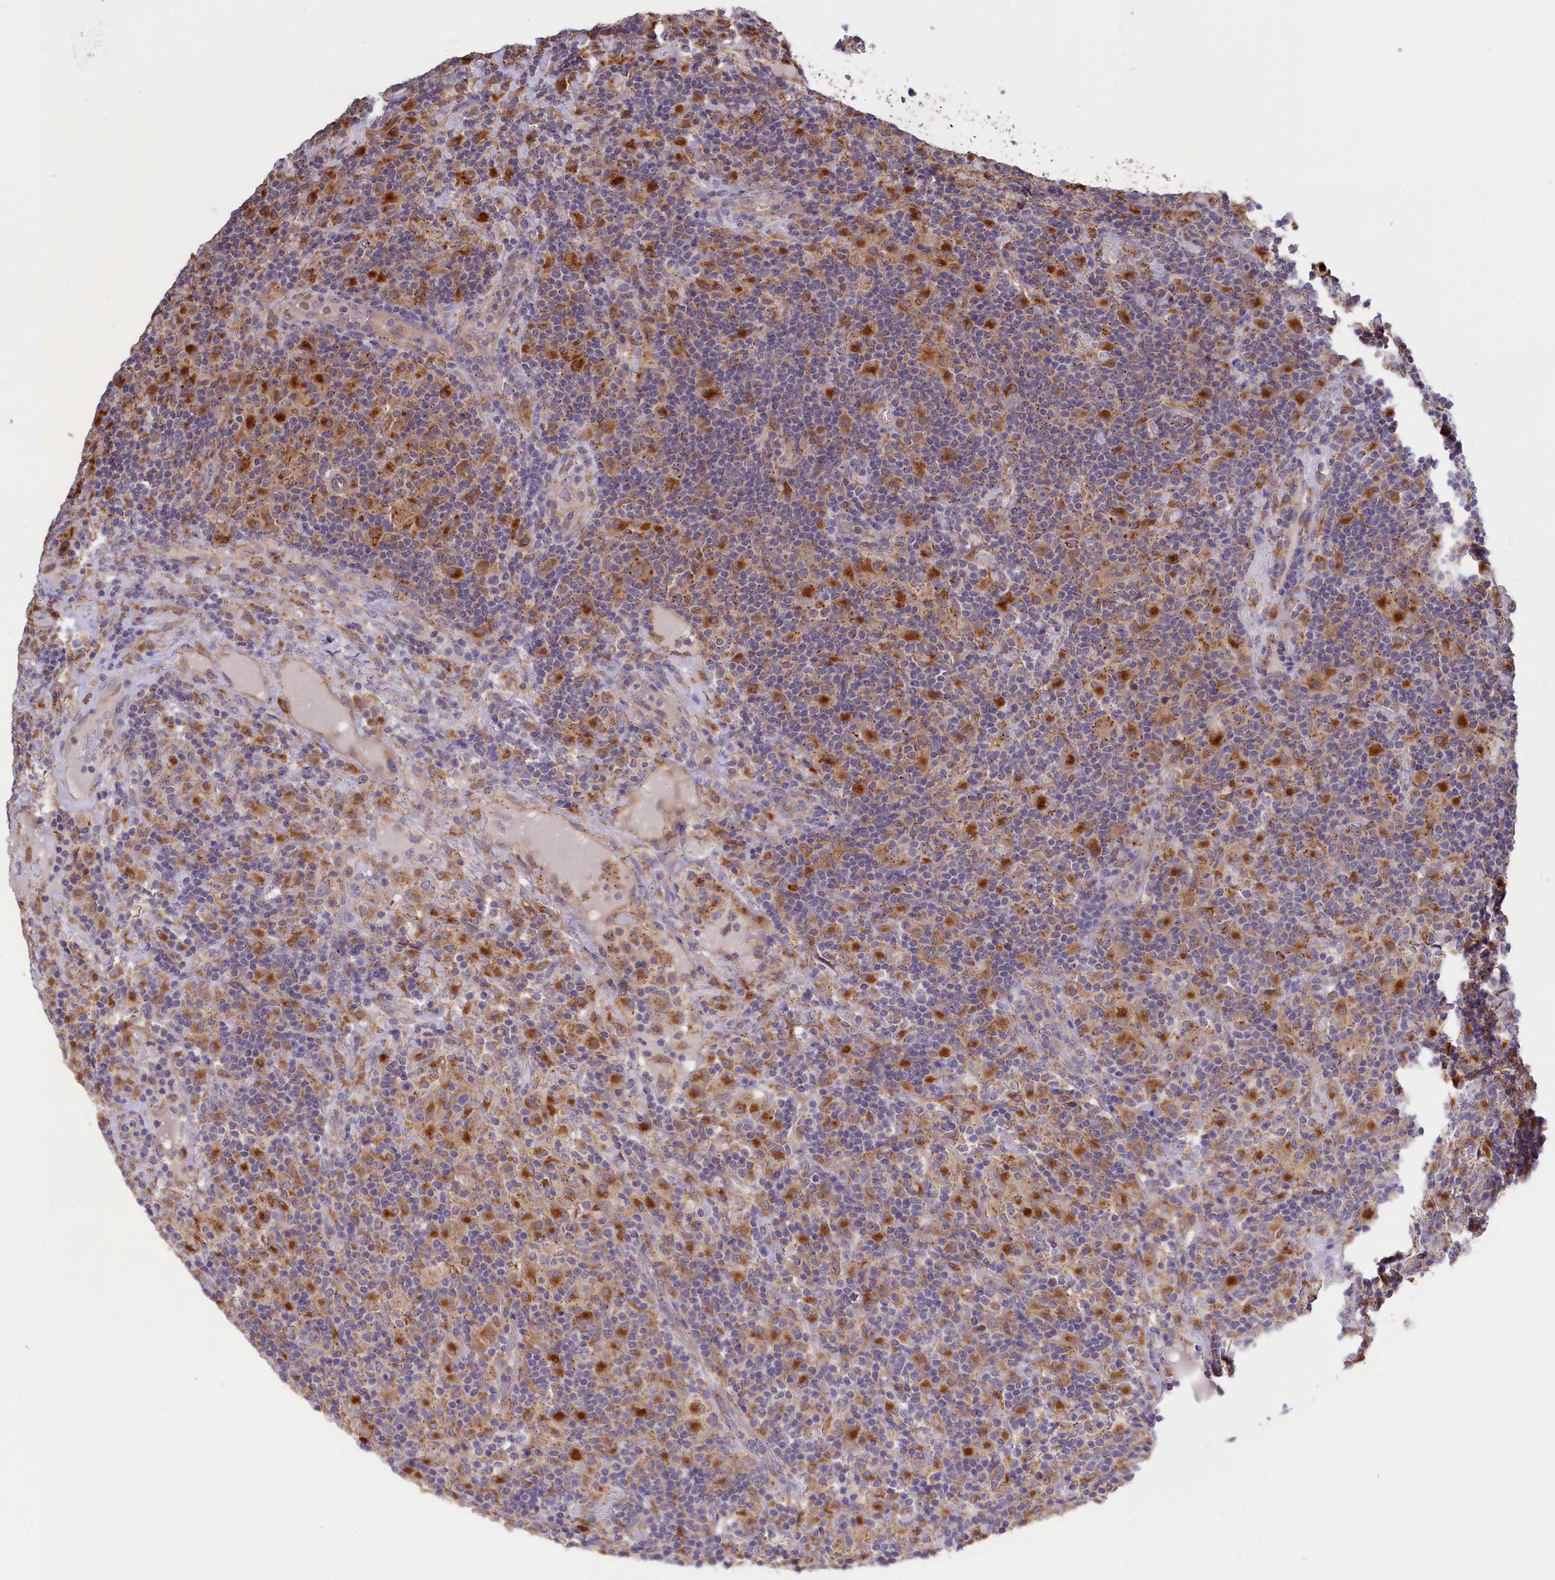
{"staining": {"intensity": "negative", "quantity": "none", "location": "none"}, "tissue": "lymphoma", "cell_type": "Tumor cells", "image_type": "cancer", "snomed": [{"axis": "morphology", "description": "Hodgkin's disease, NOS"}, {"axis": "topography", "description": "Lymph node"}], "caption": "Hodgkin's disease was stained to show a protein in brown. There is no significant positivity in tumor cells.", "gene": "COL19A1", "patient": {"sex": "male", "age": 70}}